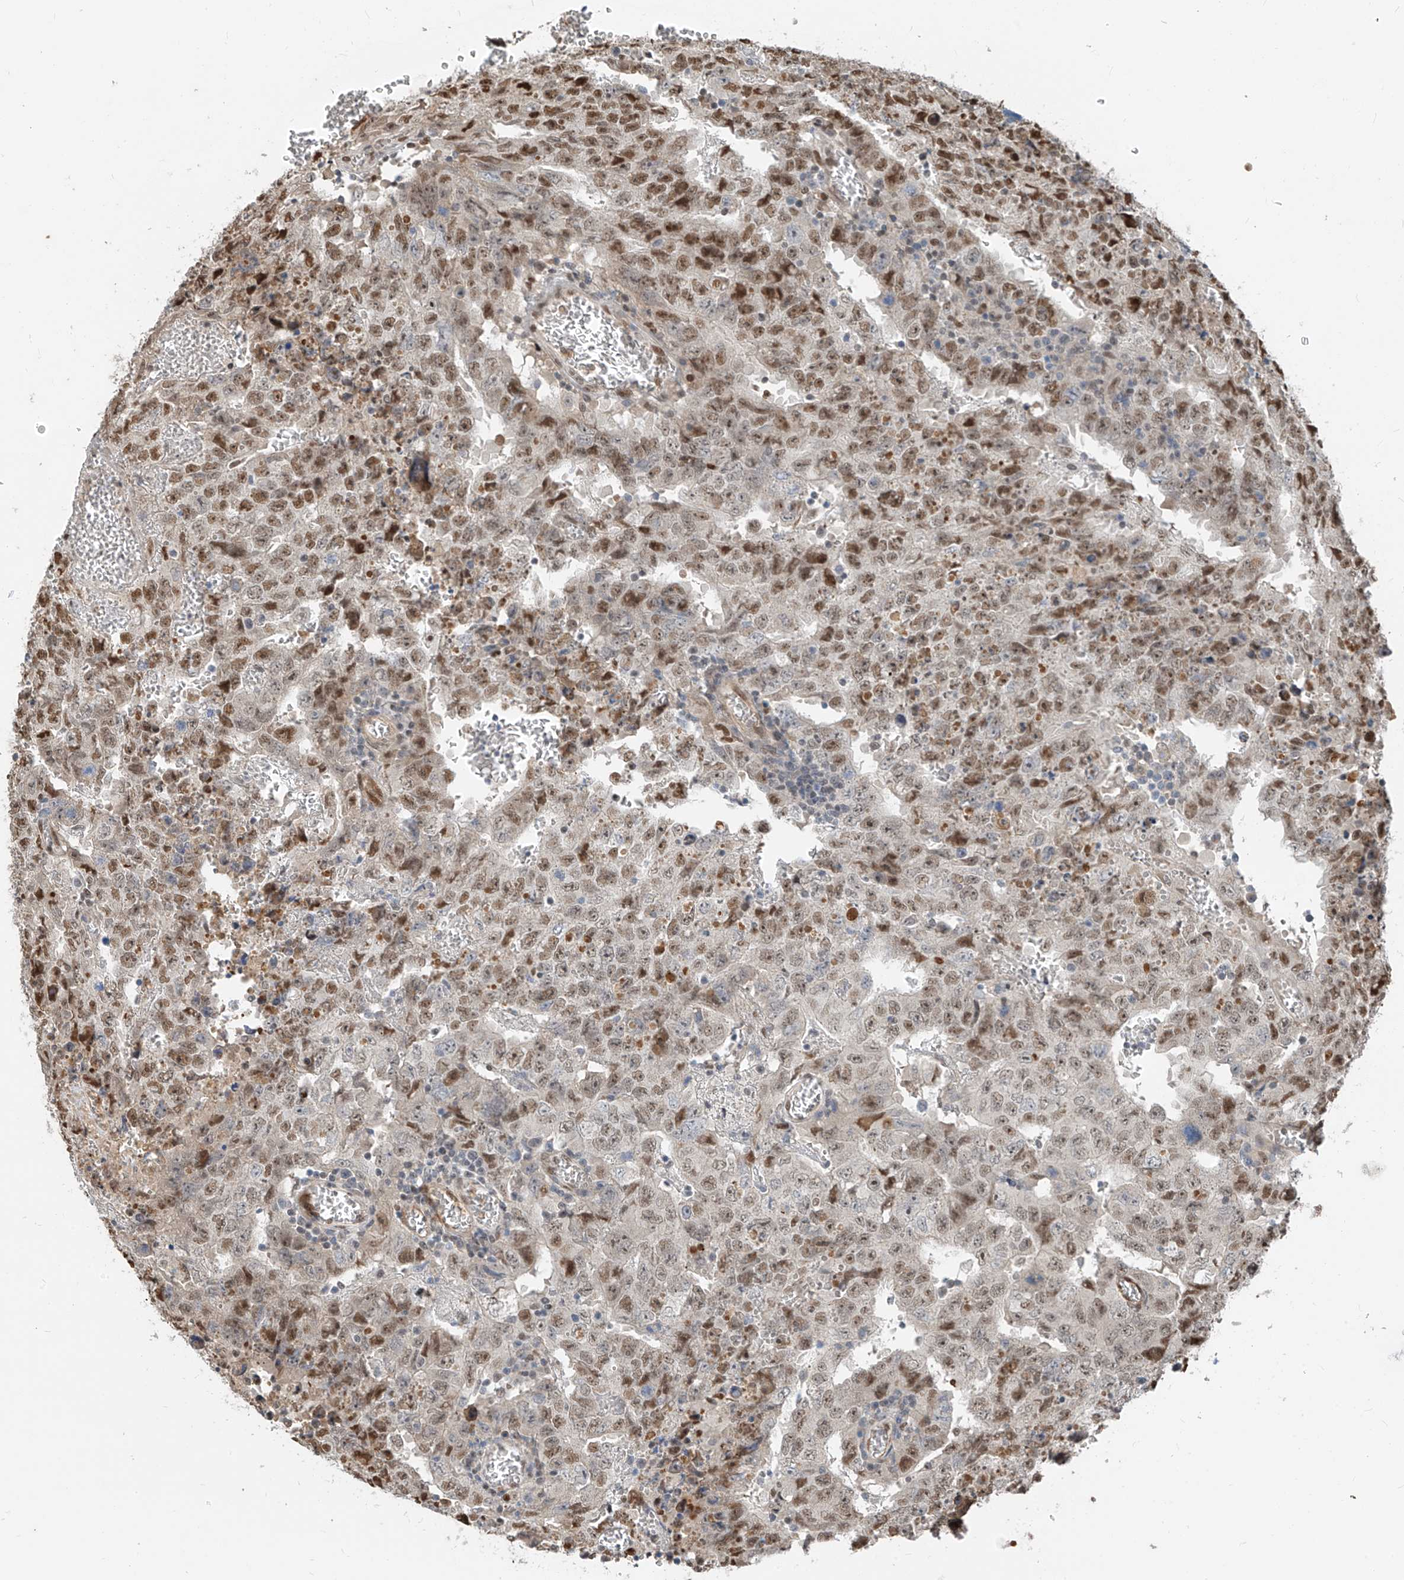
{"staining": {"intensity": "moderate", "quantity": ">75%", "location": "nuclear"}, "tissue": "testis cancer", "cell_type": "Tumor cells", "image_type": "cancer", "snomed": [{"axis": "morphology", "description": "Carcinoma, Embryonal, NOS"}, {"axis": "topography", "description": "Testis"}], "caption": "This histopathology image displays immunohistochemistry staining of human testis embryonal carcinoma, with medium moderate nuclear expression in about >75% of tumor cells.", "gene": "RBP7", "patient": {"sex": "male", "age": 26}}